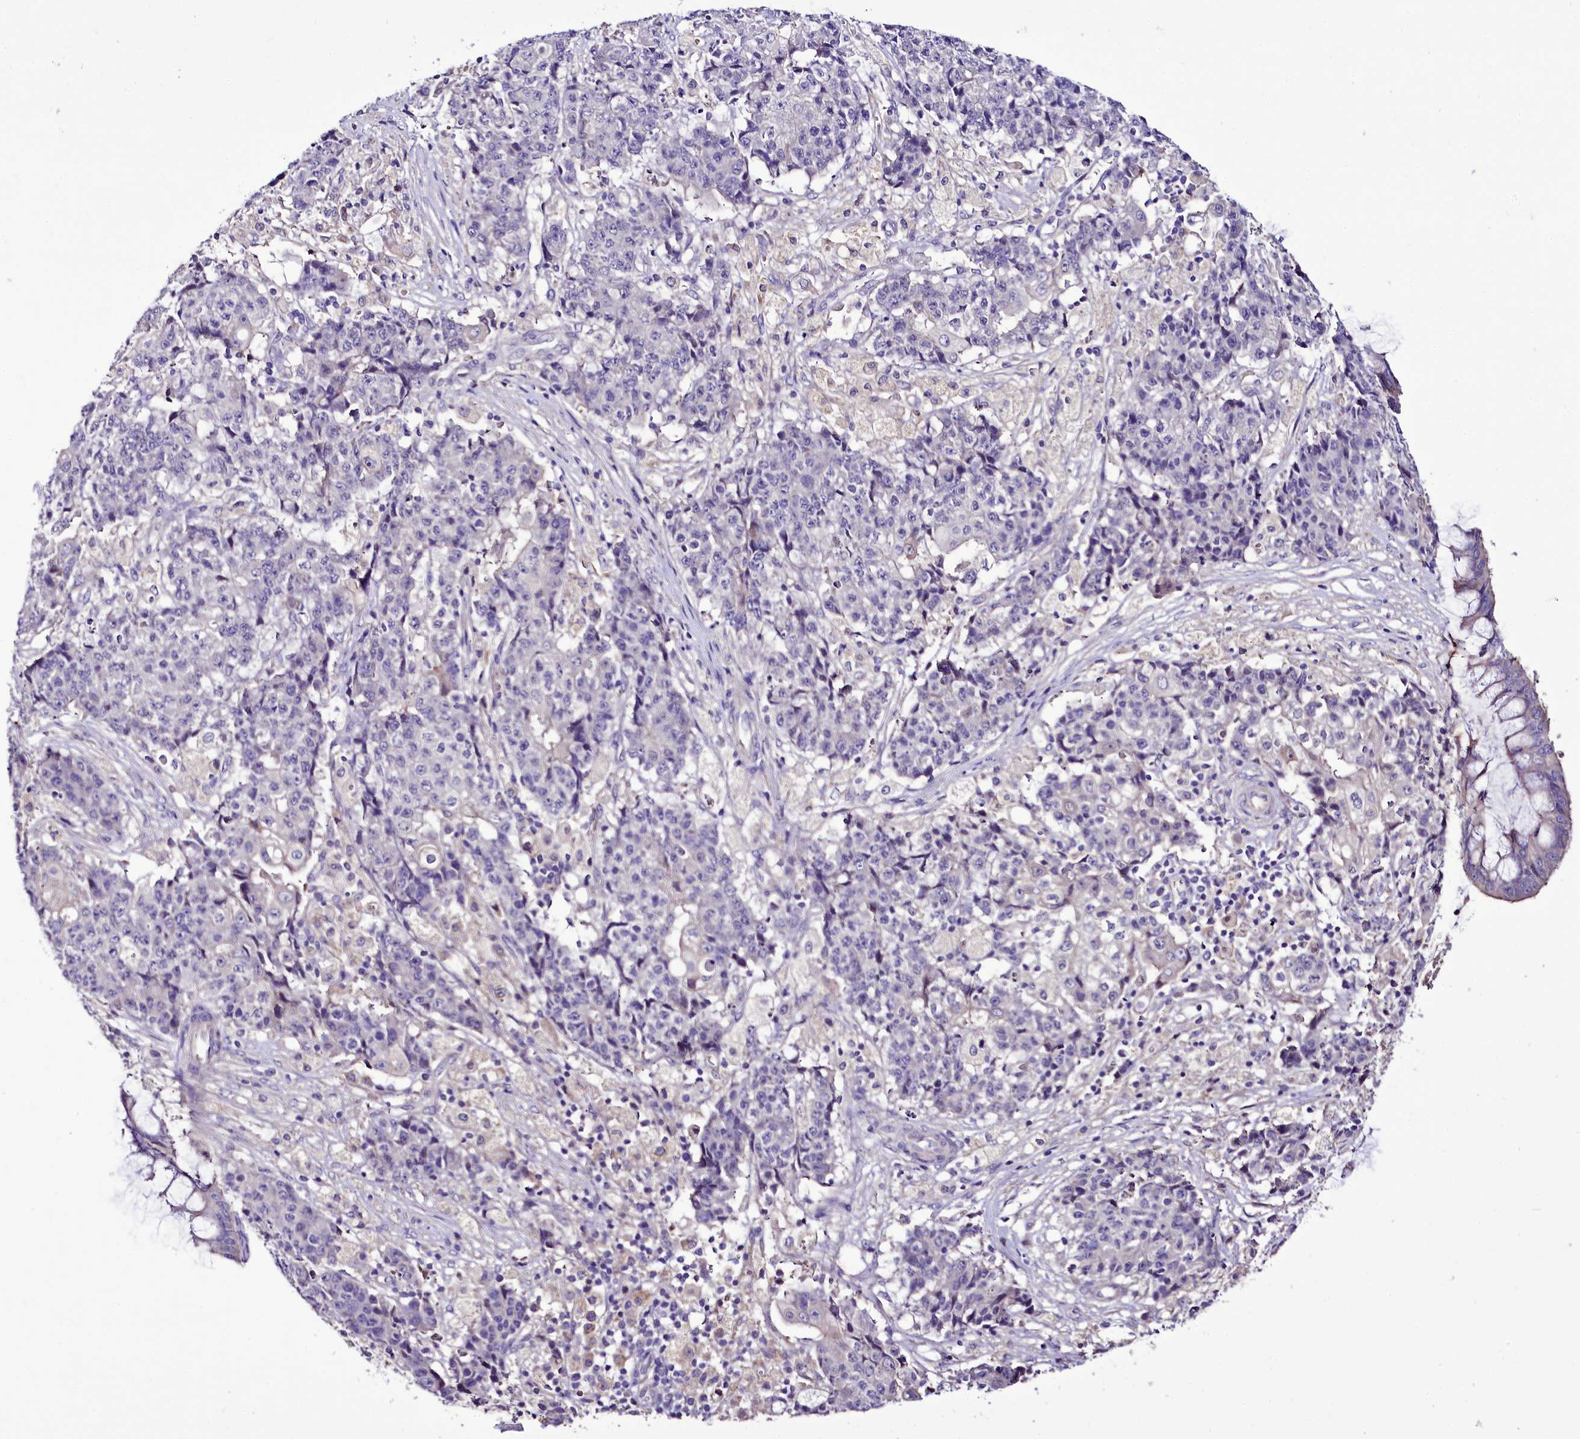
{"staining": {"intensity": "negative", "quantity": "none", "location": "none"}, "tissue": "ovarian cancer", "cell_type": "Tumor cells", "image_type": "cancer", "snomed": [{"axis": "morphology", "description": "Carcinoma, endometroid"}, {"axis": "topography", "description": "Ovary"}], "caption": "DAB immunohistochemical staining of ovarian cancer (endometroid carcinoma) demonstrates no significant staining in tumor cells. The staining is performed using DAB brown chromogen with nuclei counter-stained in using hematoxylin.", "gene": "PPP1R32", "patient": {"sex": "female", "age": 42}}